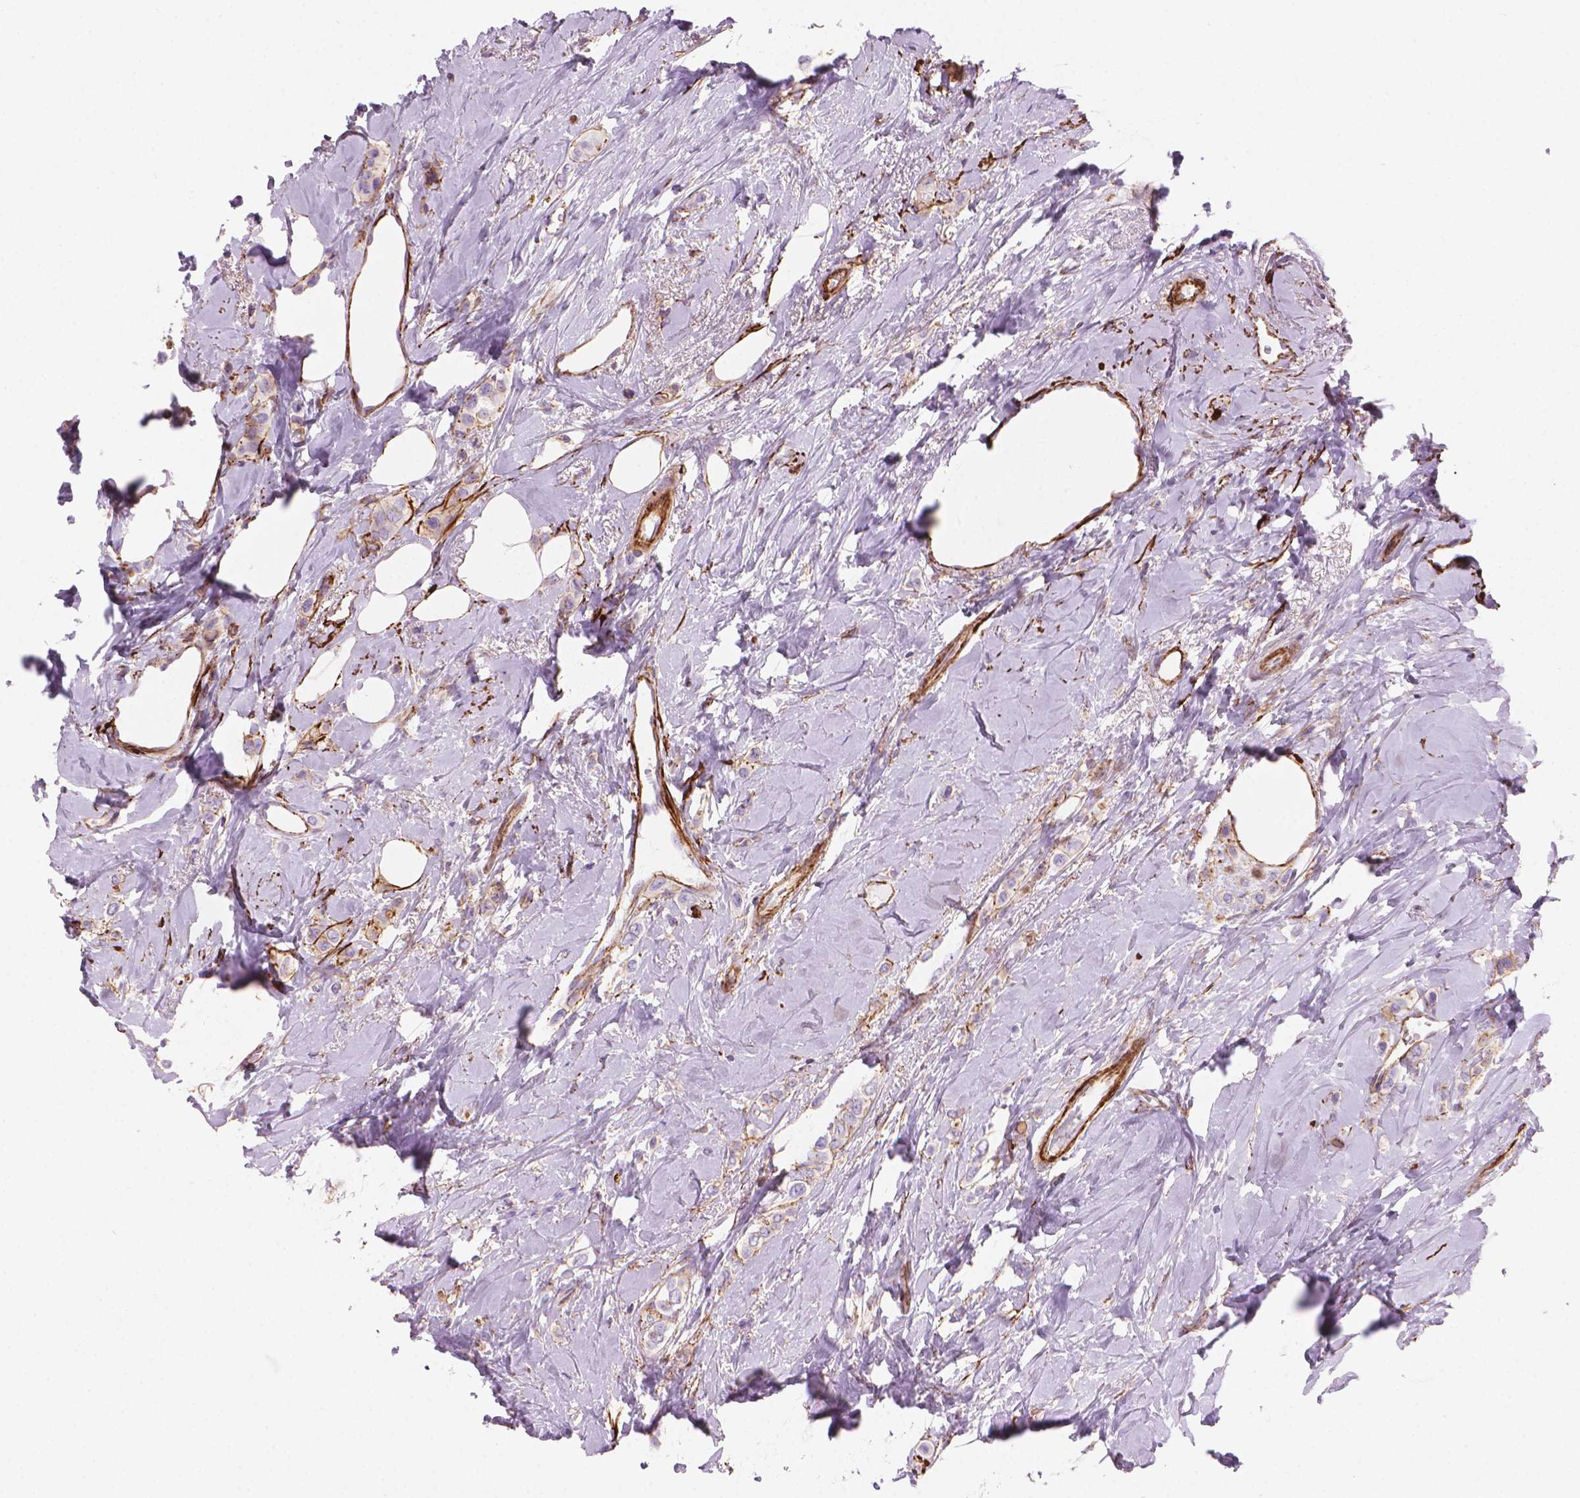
{"staining": {"intensity": "negative", "quantity": "none", "location": "none"}, "tissue": "breast cancer", "cell_type": "Tumor cells", "image_type": "cancer", "snomed": [{"axis": "morphology", "description": "Lobular carcinoma"}, {"axis": "topography", "description": "Breast"}], "caption": "DAB immunohistochemical staining of breast cancer (lobular carcinoma) reveals no significant positivity in tumor cells.", "gene": "PATJ", "patient": {"sex": "female", "age": 66}}